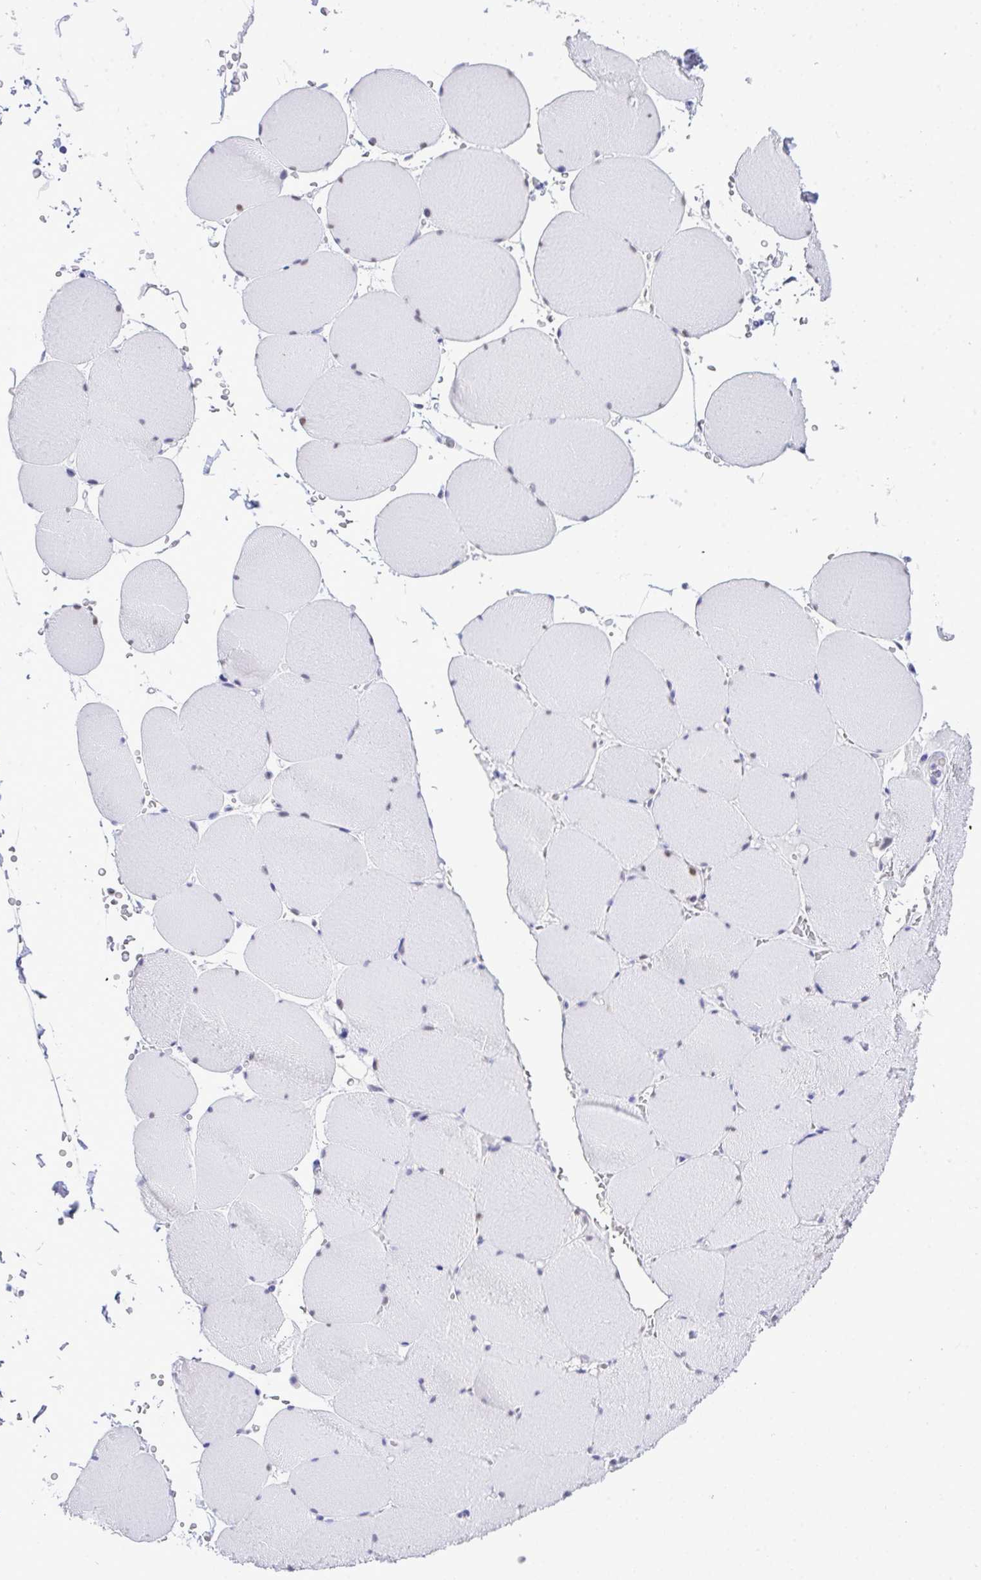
{"staining": {"intensity": "negative", "quantity": "none", "location": "none"}, "tissue": "skeletal muscle", "cell_type": "Myocytes", "image_type": "normal", "snomed": [{"axis": "morphology", "description": "Normal tissue, NOS"}, {"axis": "topography", "description": "Skeletal muscle"}, {"axis": "topography", "description": "Head-Neck"}], "caption": "A histopathology image of human skeletal muscle is negative for staining in myocytes. (Brightfield microscopy of DAB immunohistochemistry at high magnification).", "gene": "THOP1", "patient": {"sex": "male", "age": 66}}